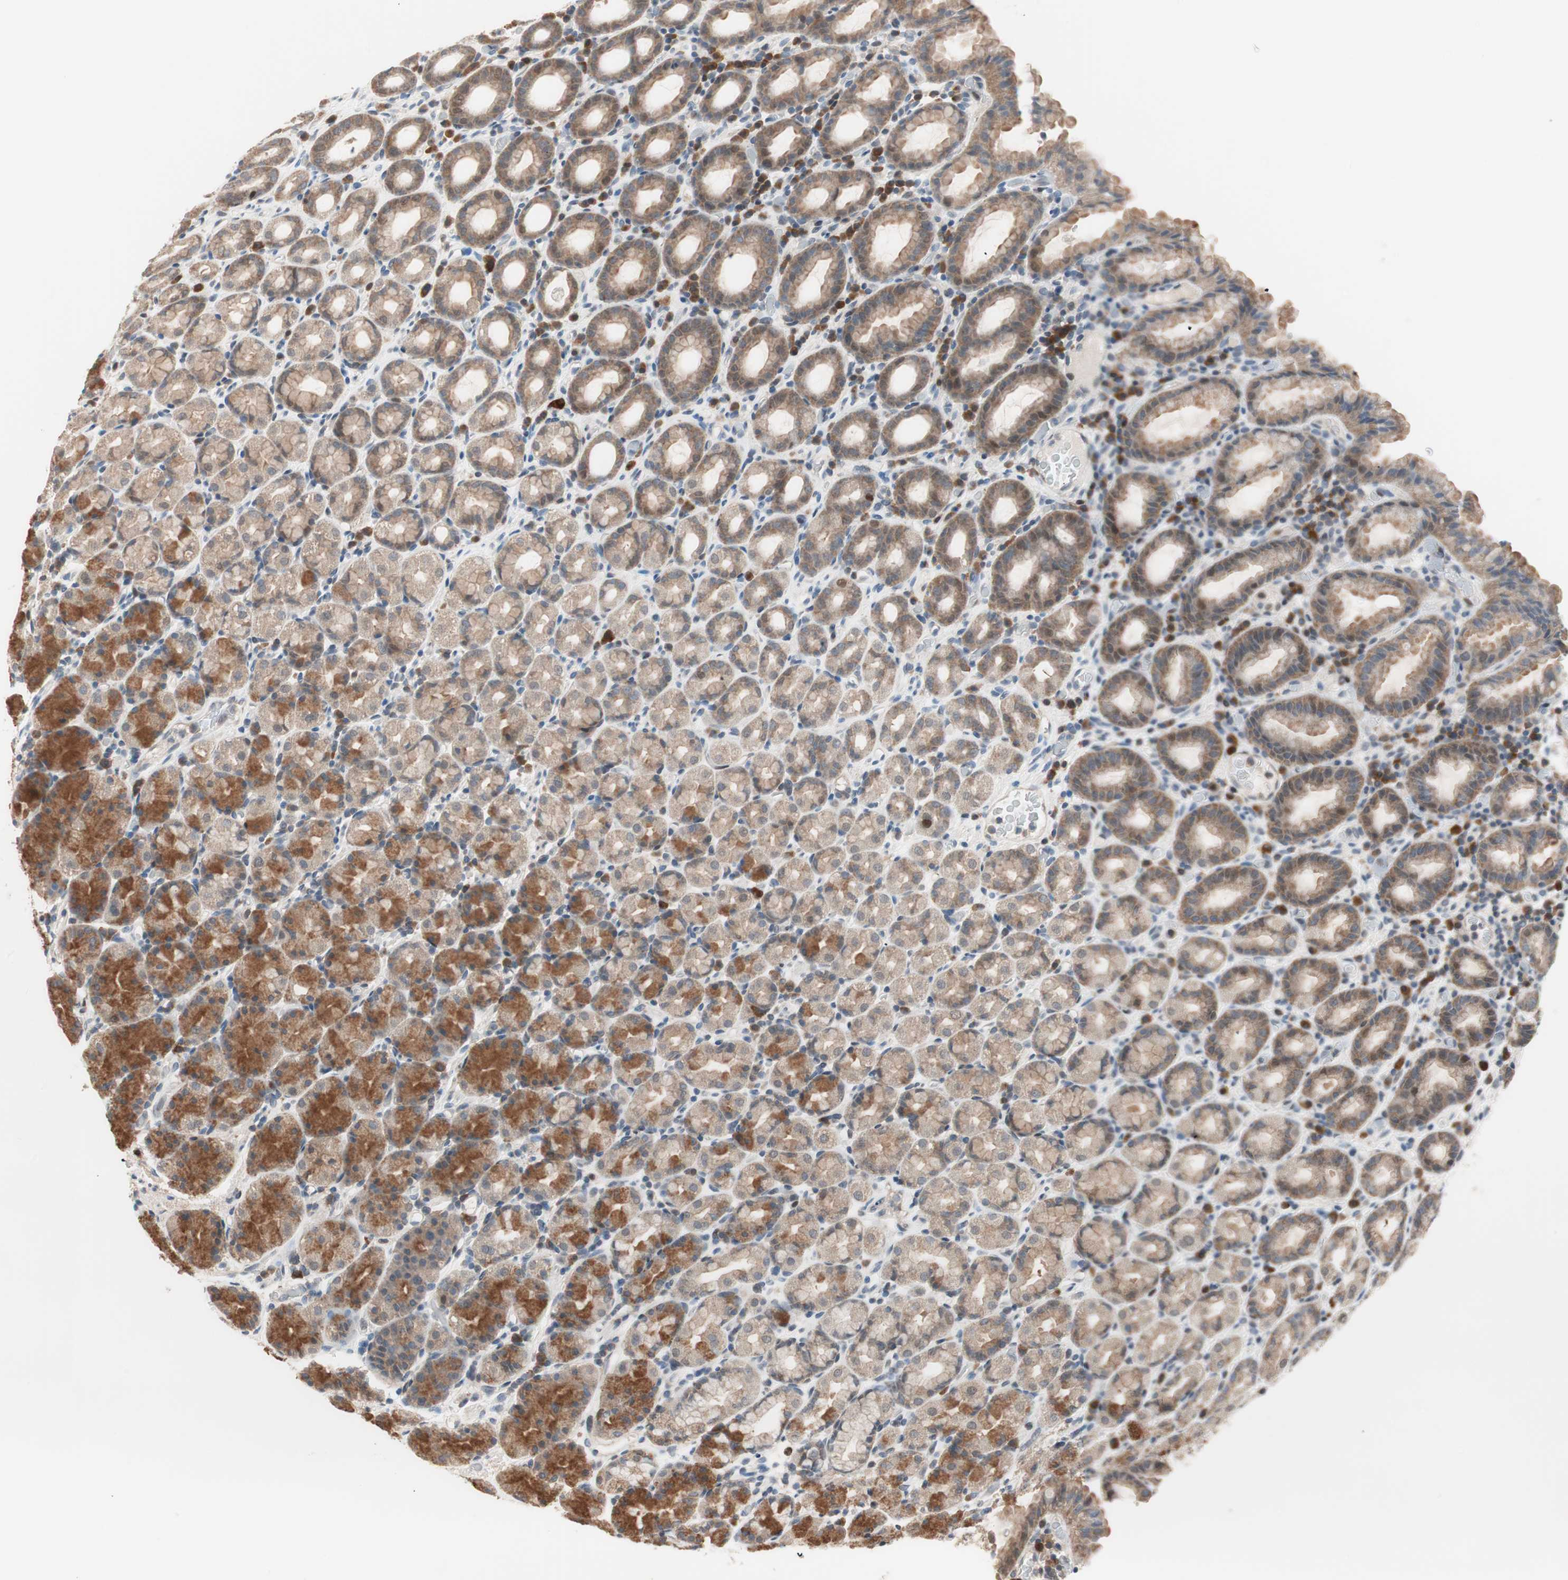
{"staining": {"intensity": "strong", "quantity": "25%-75%", "location": "cytoplasmic/membranous"}, "tissue": "stomach", "cell_type": "Glandular cells", "image_type": "normal", "snomed": [{"axis": "morphology", "description": "Normal tissue, NOS"}, {"axis": "topography", "description": "Stomach, upper"}], "caption": "Stomach stained with a brown dye reveals strong cytoplasmic/membranous positive expression in about 25%-75% of glandular cells.", "gene": "POLH", "patient": {"sex": "male", "age": 68}}